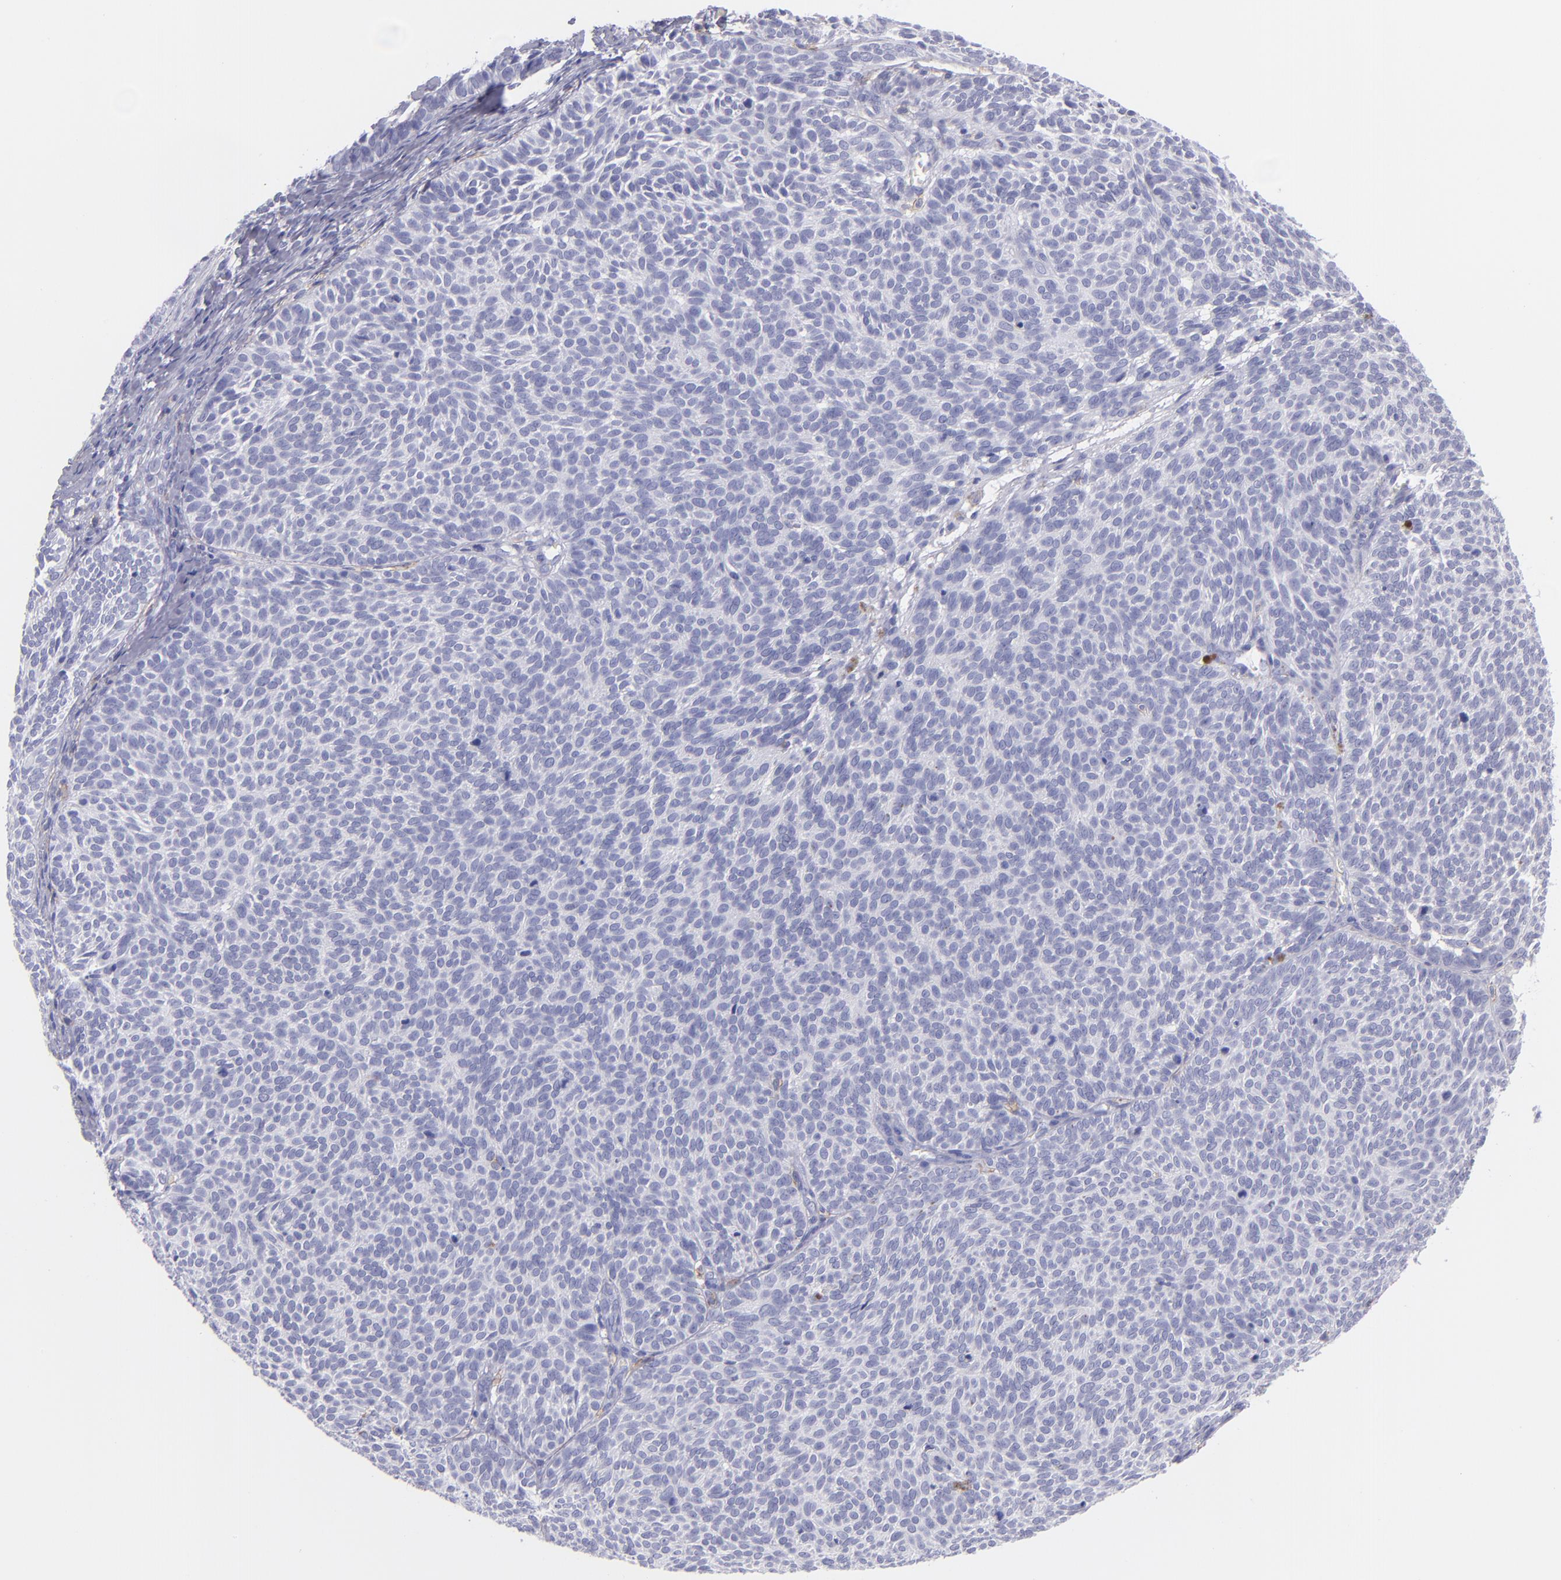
{"staining": {"intensity": "negative", "quantity": "none", "location": "none"}, "tissue": "skin cancer", "cell_type": "Tumor cells", "image_type": "cancer", "snomed": [{"axis": "morphology", "description": "Basal cell carcinoma"}, {"axis": "topography", "description": "Skin"}], "caption": "Immunohistochemistry histopathology image of neoplastic tissue: human skin cancer (basal cell carcinoma) stained with DAB (3,3'-diaminobenzidine) reveals no significant protein staining in tumor cells.", "gene": "CD82", "patient": {"sex": "male", "age": 63}}